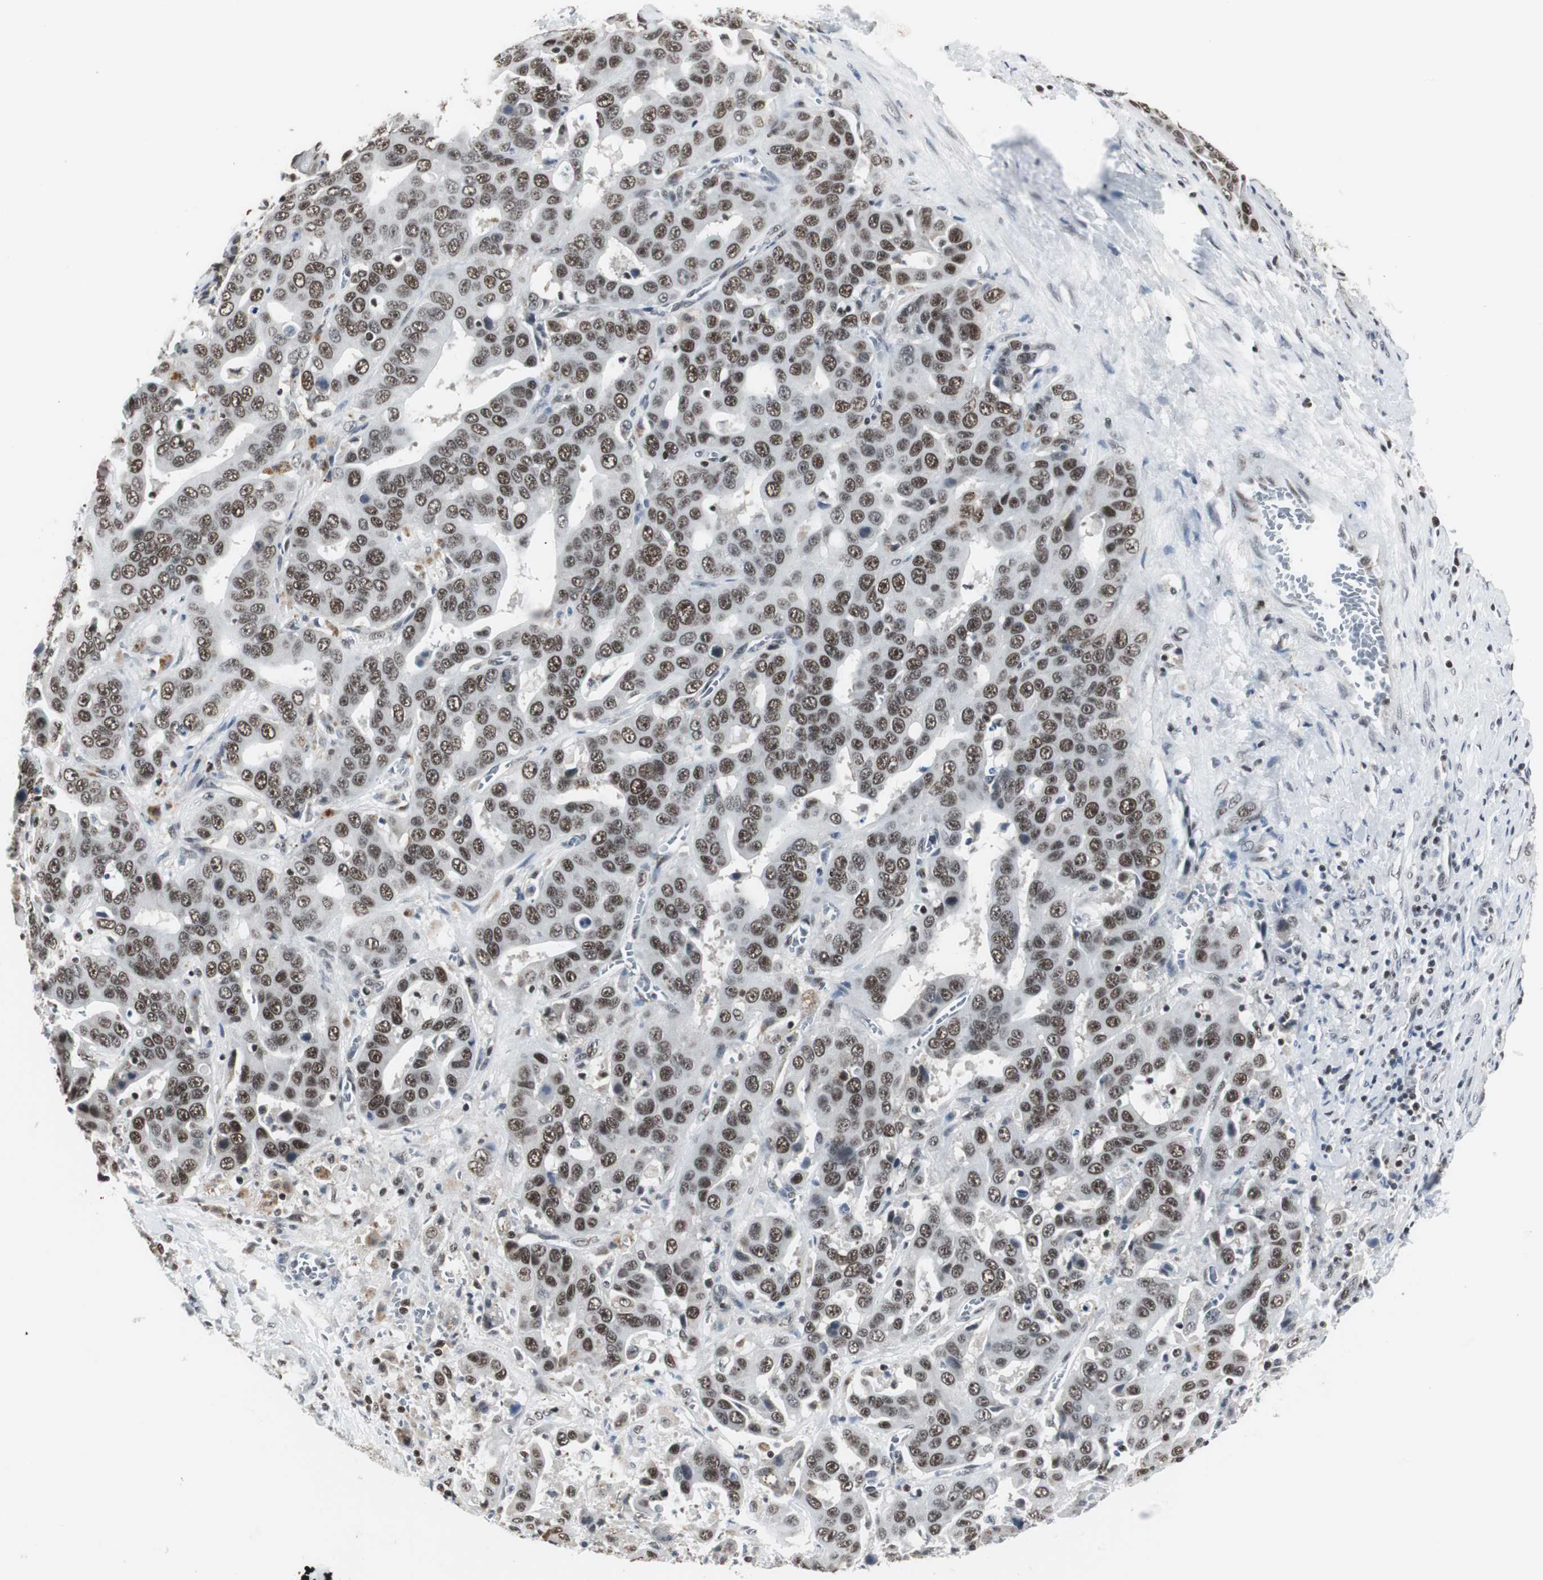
{"staining": {"intensity": "moderate", "quantity": ">75%", "location": "nuclear"}, "tissue": "liver cancer", "cell_type": "Tumor cells", "image_type": "cancer", "snomed": [{"axis": "morphology", "description": "Cholangiocarcinoma"}, {"axis": "topography", "description": "Liver"}], "caption": "Approximately >75% of tumor cells in human liver cholangiocarcinoma show moderate nuclear protein expression as visualized by brown immunohistochemical staining.", "gene": "RAD9A", "patient": {"sex": "female", "age": 52}}